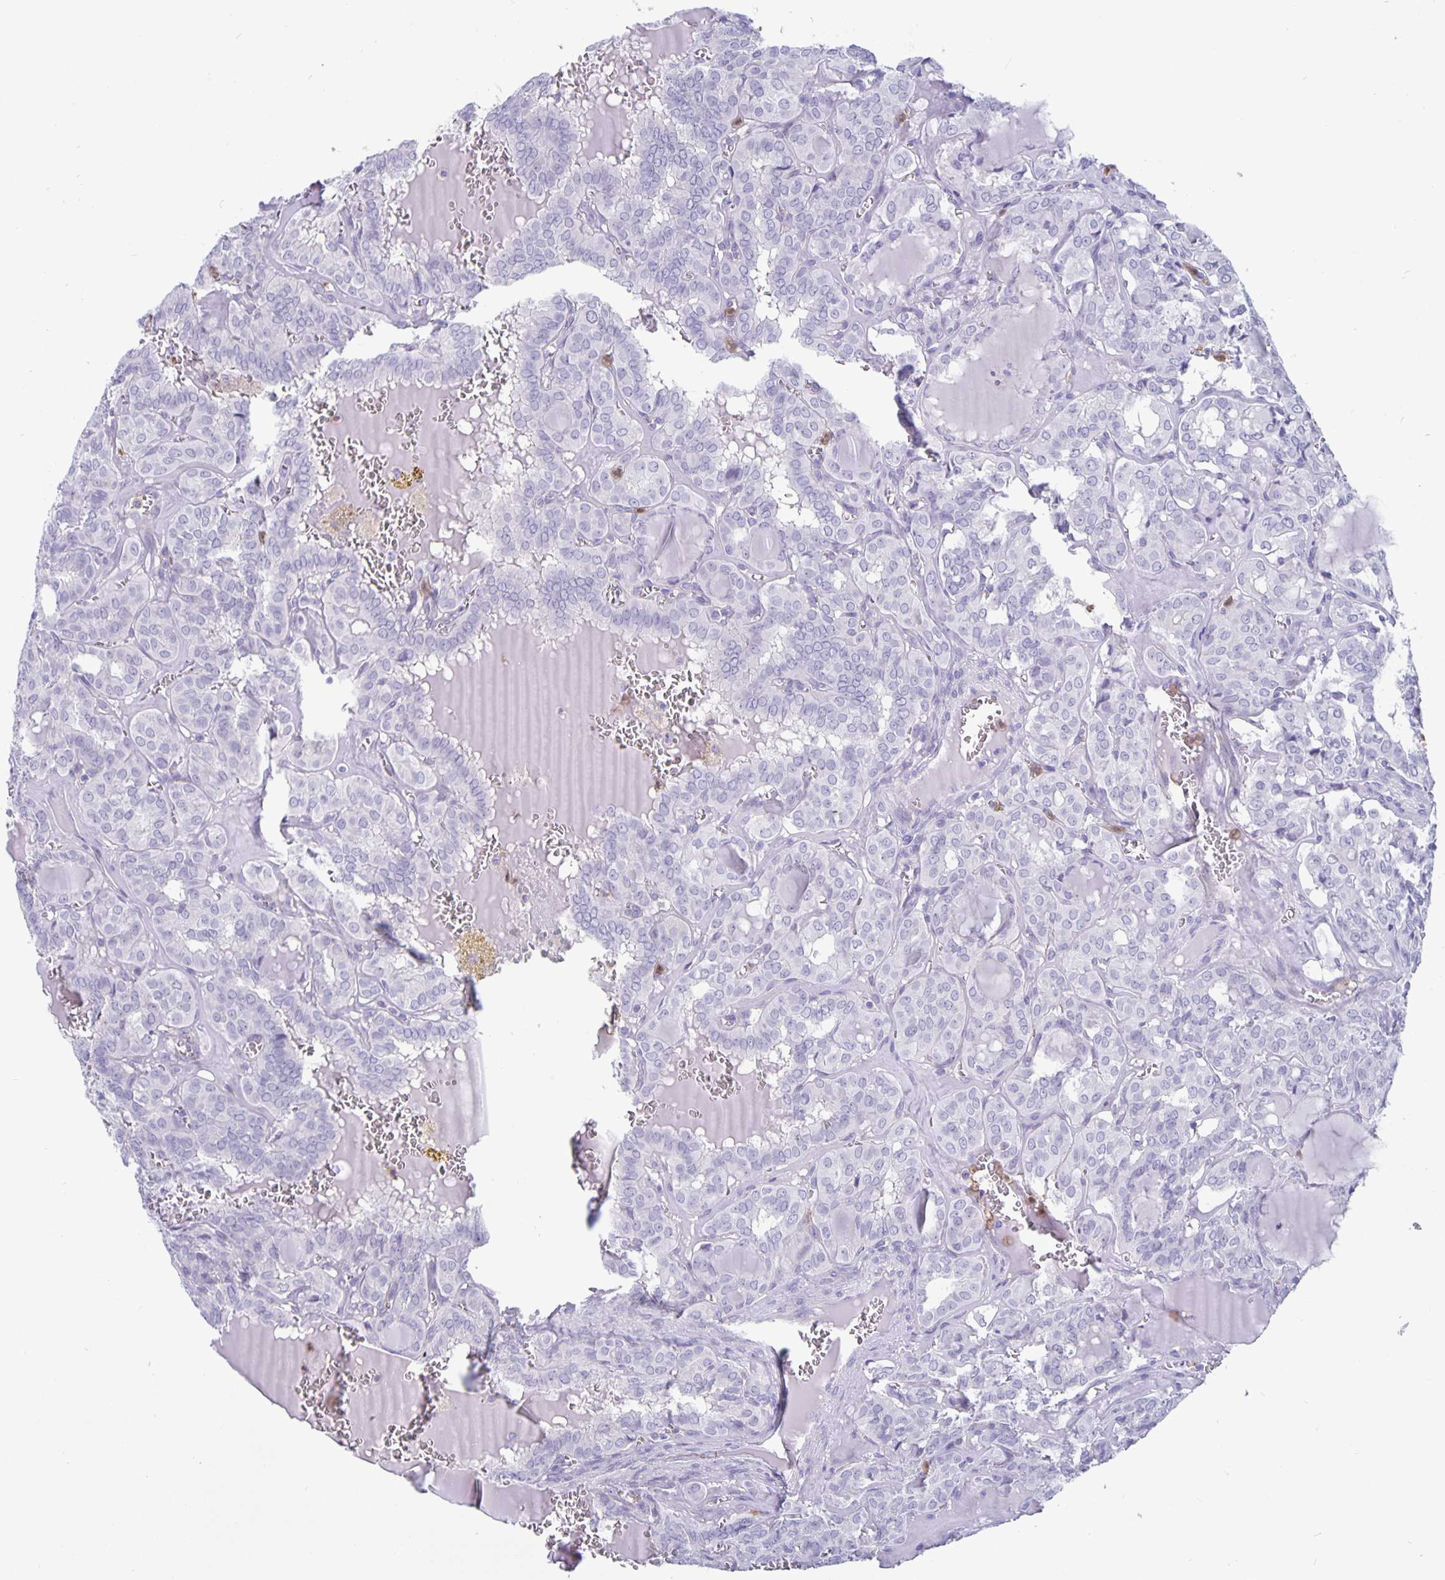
{"staining": {"intensity": "negative", "quantity": "none", "location": "none"}, "tissue": "thyroid cancer", "cell_type": "Tumor cells", "image_type": "cancer", "snomed": [{"axis": "morphology", "description": "Papillary adenocarcinoma, NOS"}, {"axis": "topography", "description": "Thyroid gland"}], "caption": "Human thyroid papillary adenocarcinoma stained for a protein using immunohistochemistry (IHC) shows no staining in tumor cells.", "gene": "PLCB3", "patient": {"sex": "female", "age": 41}}